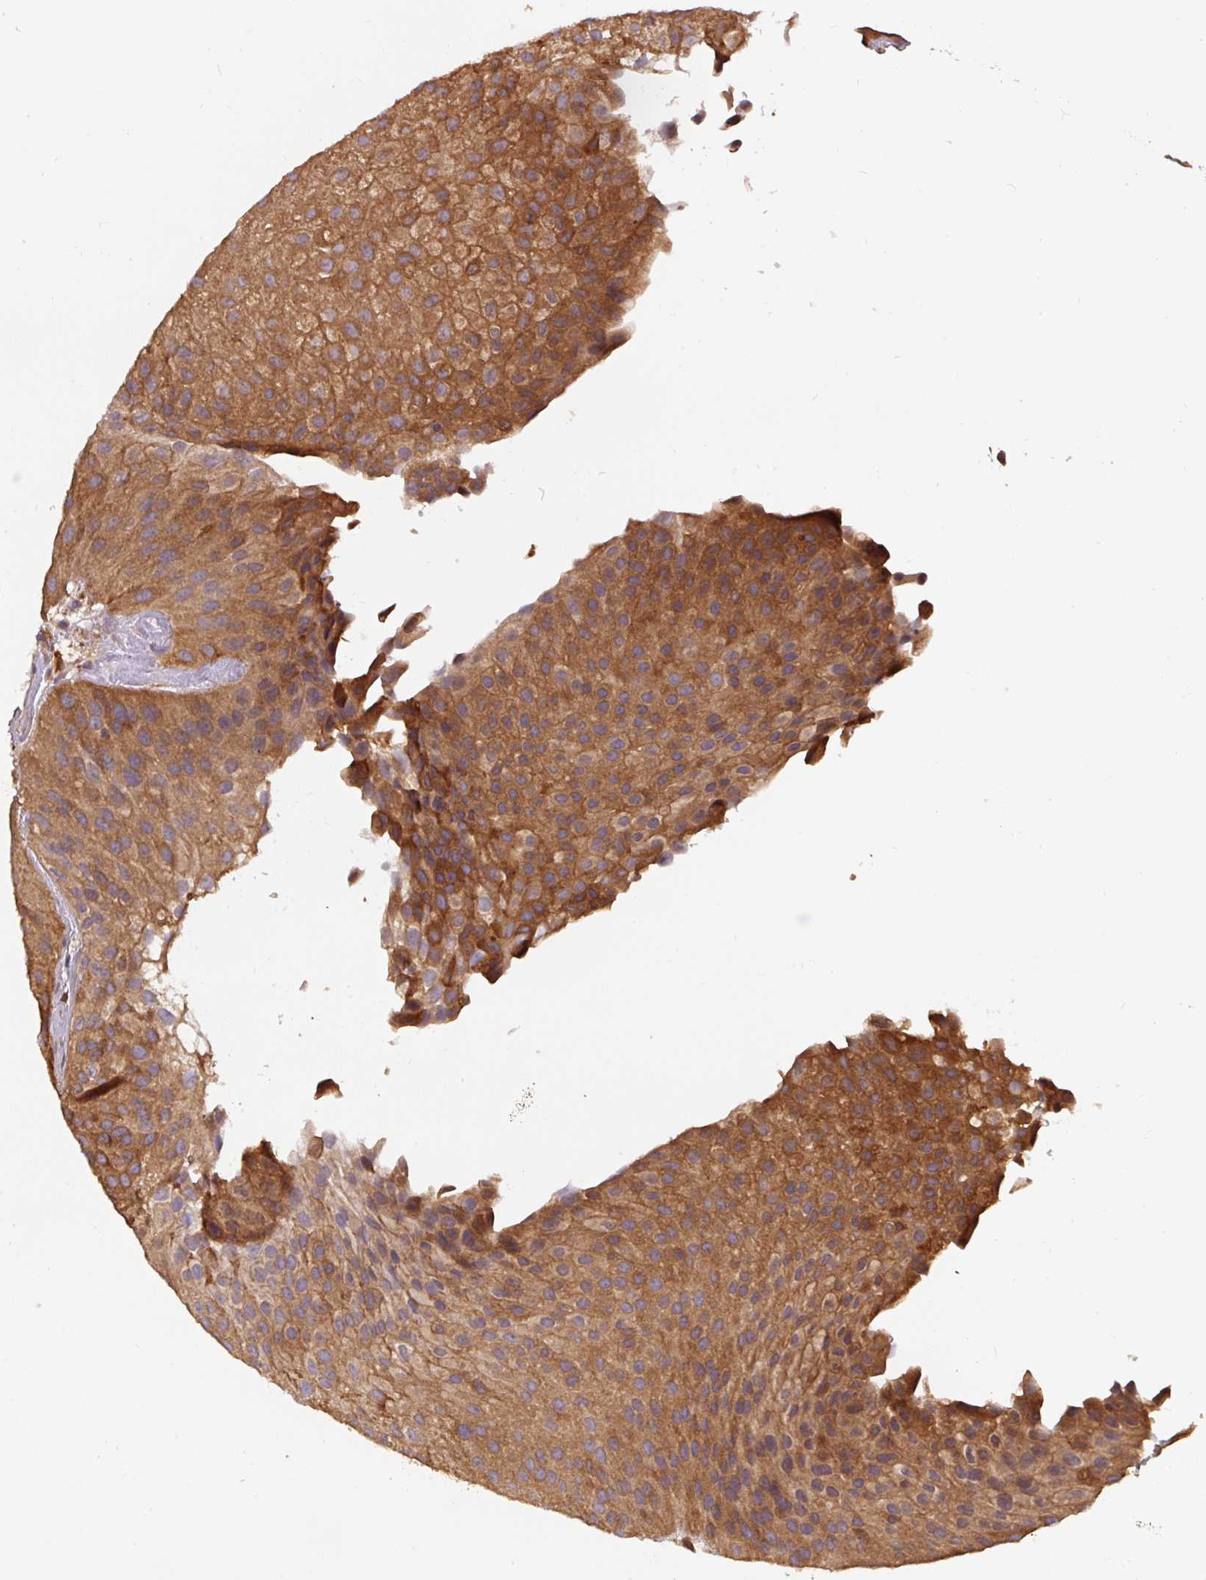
{"staining": {"intensity": "strong", "quantity": ">75%", "location": "cytoplasmic/membranous"}, "tissue": "urothelial cancer", "cell_type": "Tumor cells", "image_type": "cancer", "snomed": [{"axis": "morphology", "description": "Urothelial carcinoma, NOS"}, {"axis": "topography", "description": "Urinary bladder"}], "caption": "Transitional cell carcinoma tissue reveals strong cytoplasmic/membranous positivity in about >75% of tumor cells, visualized by immunohistochemistry. (DAB = brown stain, brightfield microscopy at high magnification).", "gene": "ST13", "patient": {"sex": "male", "age": 87}}